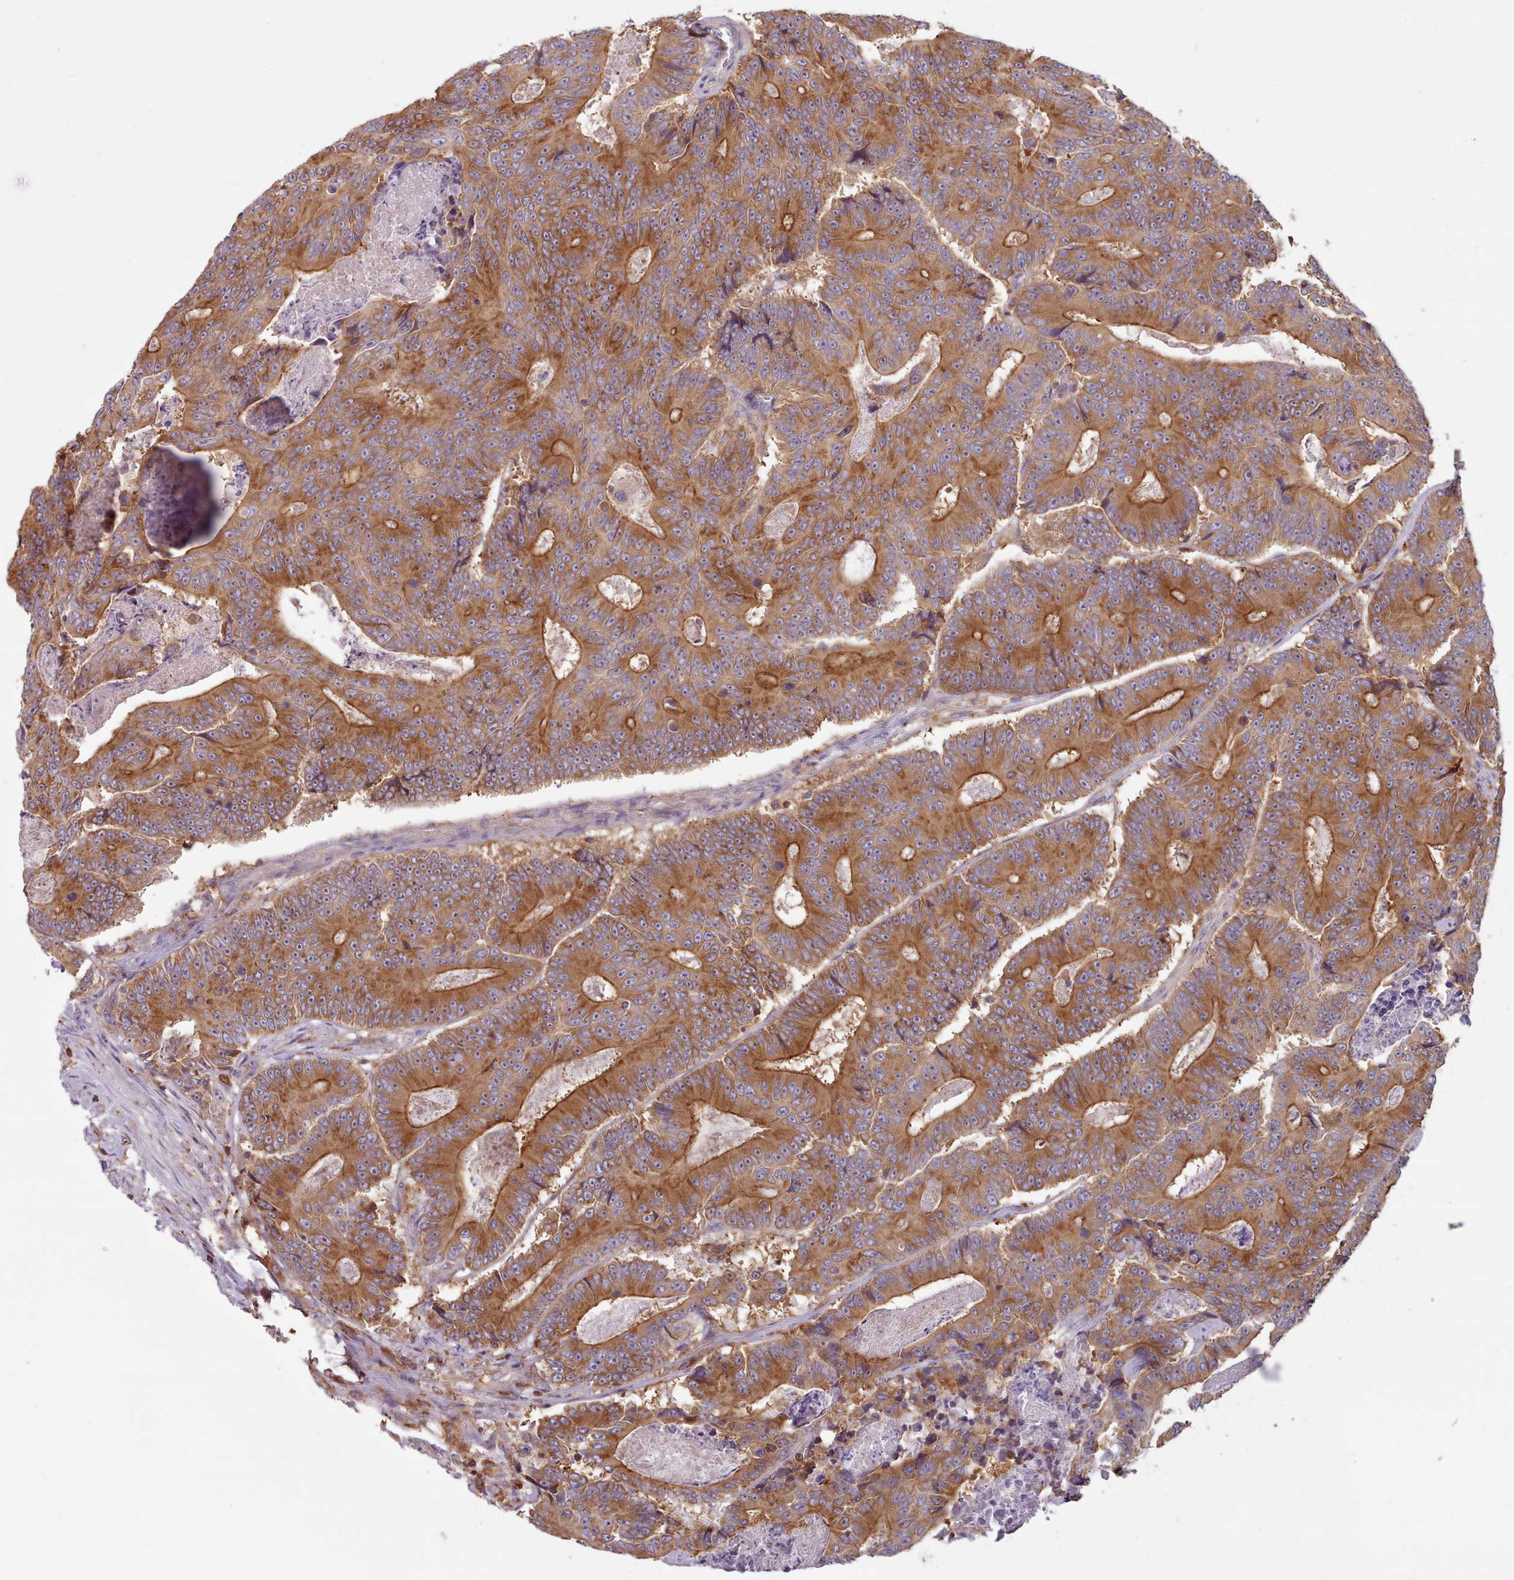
{"staining": {"intensity": "moderate", "quantity": ">75%", "location": "cytoplasmic/membranous"}, "tissue": "colorectal cancer", "cell_type": "Tumor cells", "image_type": "cancer", "snomed": [{"axis": "morphology", "description": "Adenocarcinoma, NOS"}, {"axis": "topography", "description": "Colon"}], "caption": "A micrograph showing moderate cytoplasmic/membranous expression in approximately >75% of tumor cells in adenocarcinoma (colorectal), as visualized by brown immunohistochemical staining.", "gene": "CRYBG1", "patient": {"sex": "male", "age": 83}}